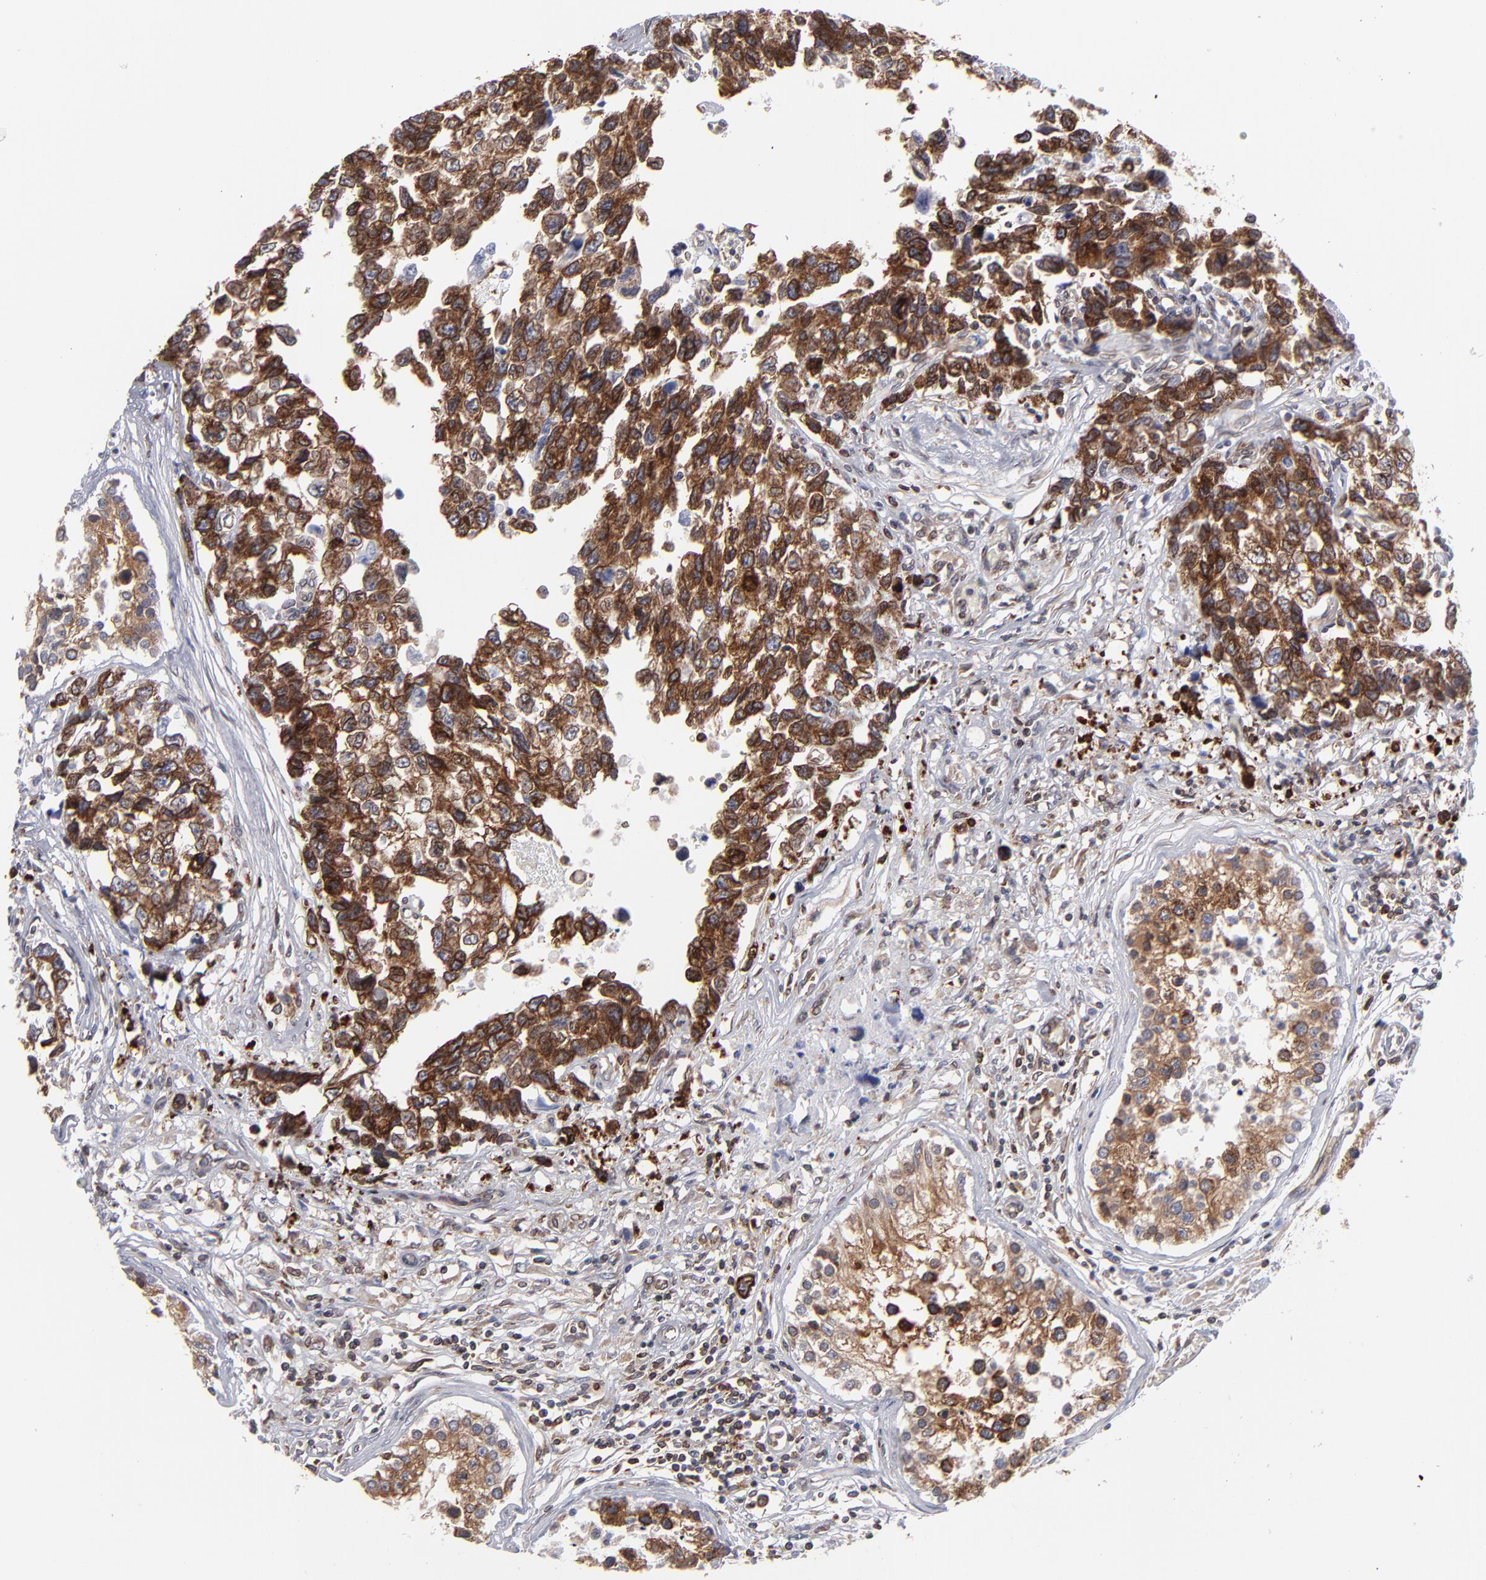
{"staining": {"intensity": "strong", "quantity": ">75%", "location": "cytoplasmic/membranous"}, "tissue": "testis cancer", "cell_type": "Tumor cells", "image_type": "cancer", "snomed": [{"axis": "morphology", "description": "Carcinoma, Embryonal, NOS"}, {"axis": "topography", "description": "Testis"}], "caption": "IHC staining of testis cancer (embryonal carcinoma), which reveals high levels of strong cytoplasmic/membranous positivity in approximately >75% of tumor cells indicating strong cytoplasmic/membranous protein staining. The staining was performed using DAB (3,3'-diaminobenzidine) (brown) for protein detection and nuclei were counterstained in hematoxylin (blue).", "gene": "TMX1", "patient": {"sex": "male", "age": 31}}